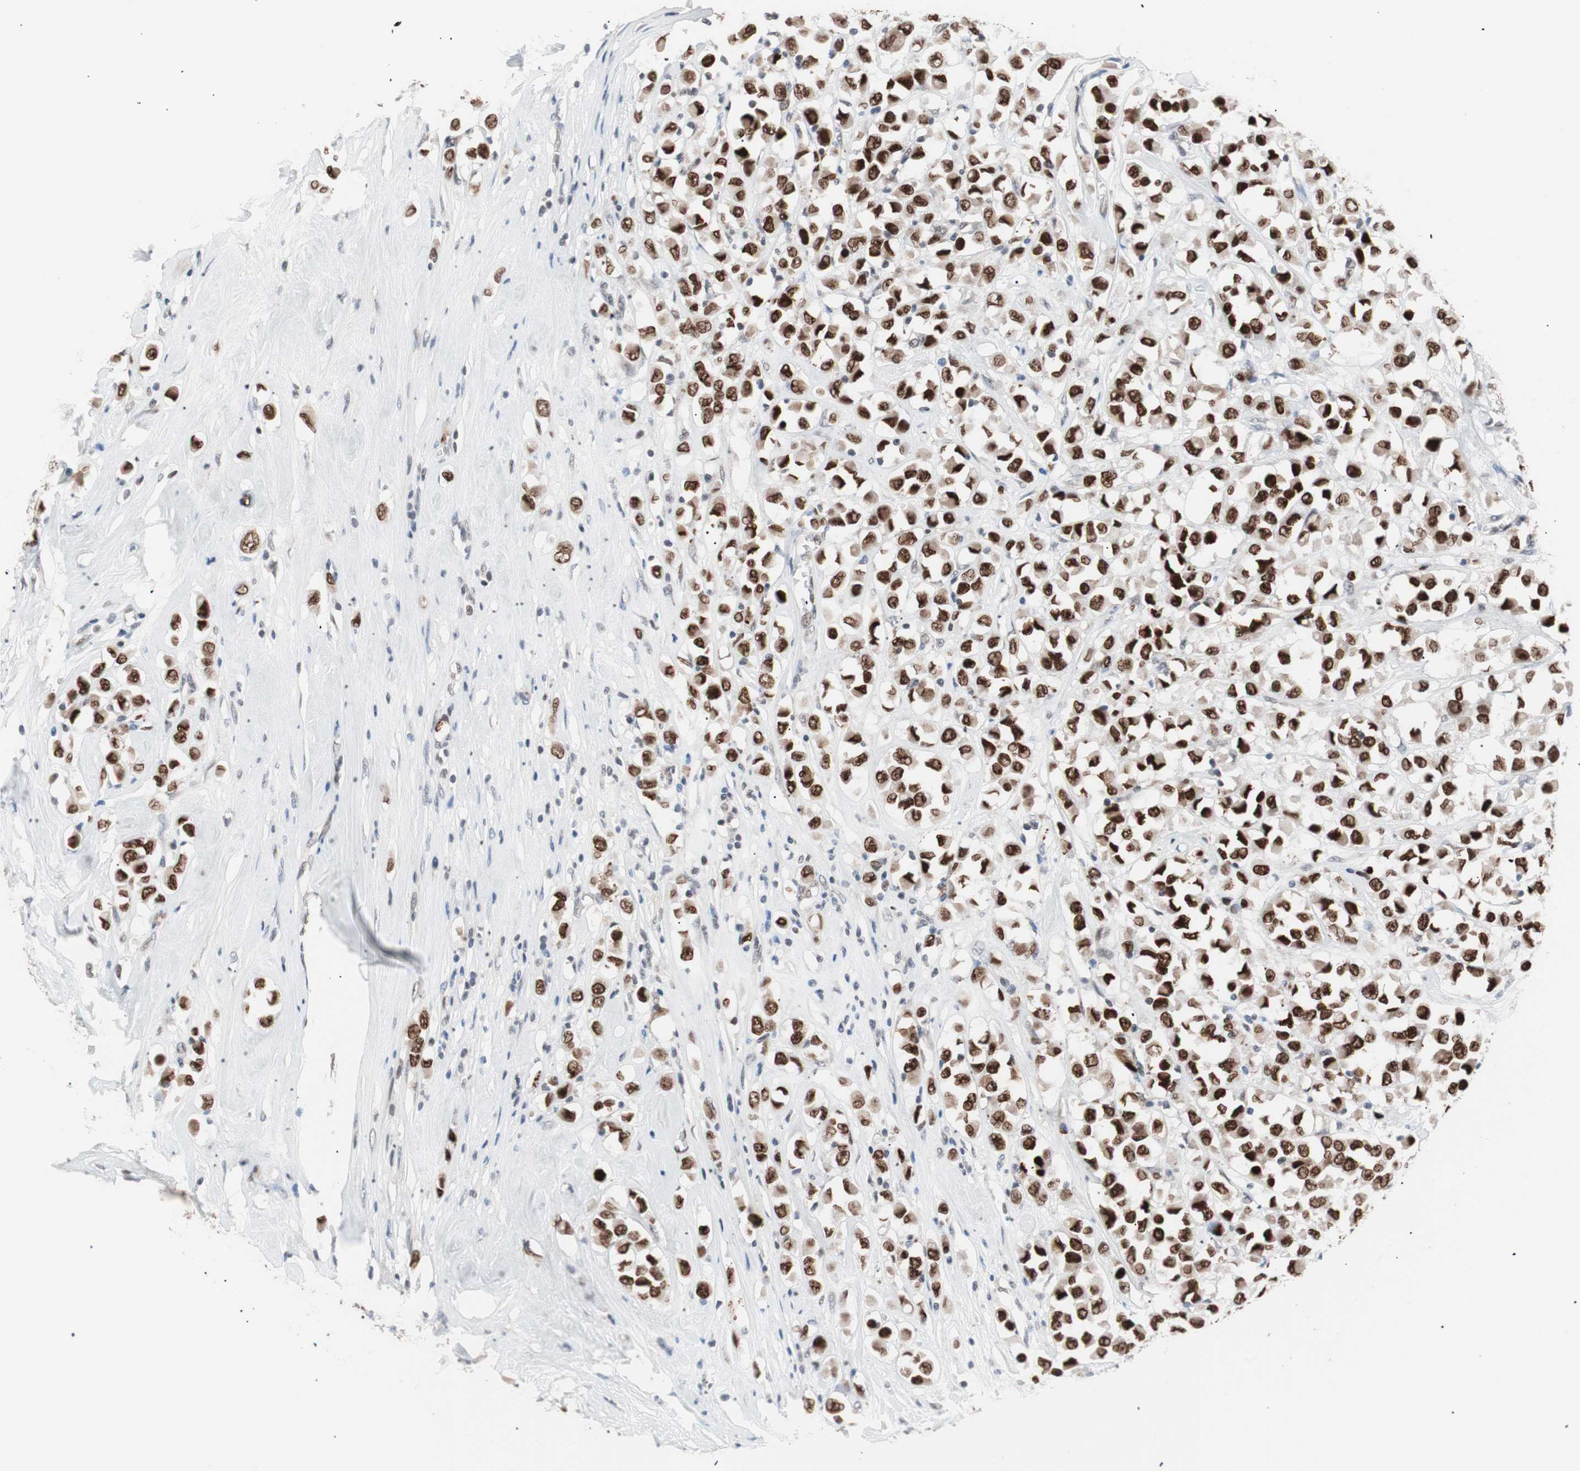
{"staining": {"intensity": "strong", "quantity": ">75%", "location": "nuclear"}, "tissue": "breast cancer", "cell_type": "Tumor cells", "image_type": "cancer", "snomed": [{"axis": "morphology", "description": "Duct carcinoma"}, {"axis": "topography", "description": "Breast"}], "caption": "Immunohistochemical staining of human breast cancer (invasive ductal carcinoma) exhibits high levels of strong nuclear protein positivity in about >75% of tumor cells. (brown staining indicates protein expression, while blue staining denotes nuclei).", "gene": "LIG3", "patient": {"sex": "female", "age": 61}}